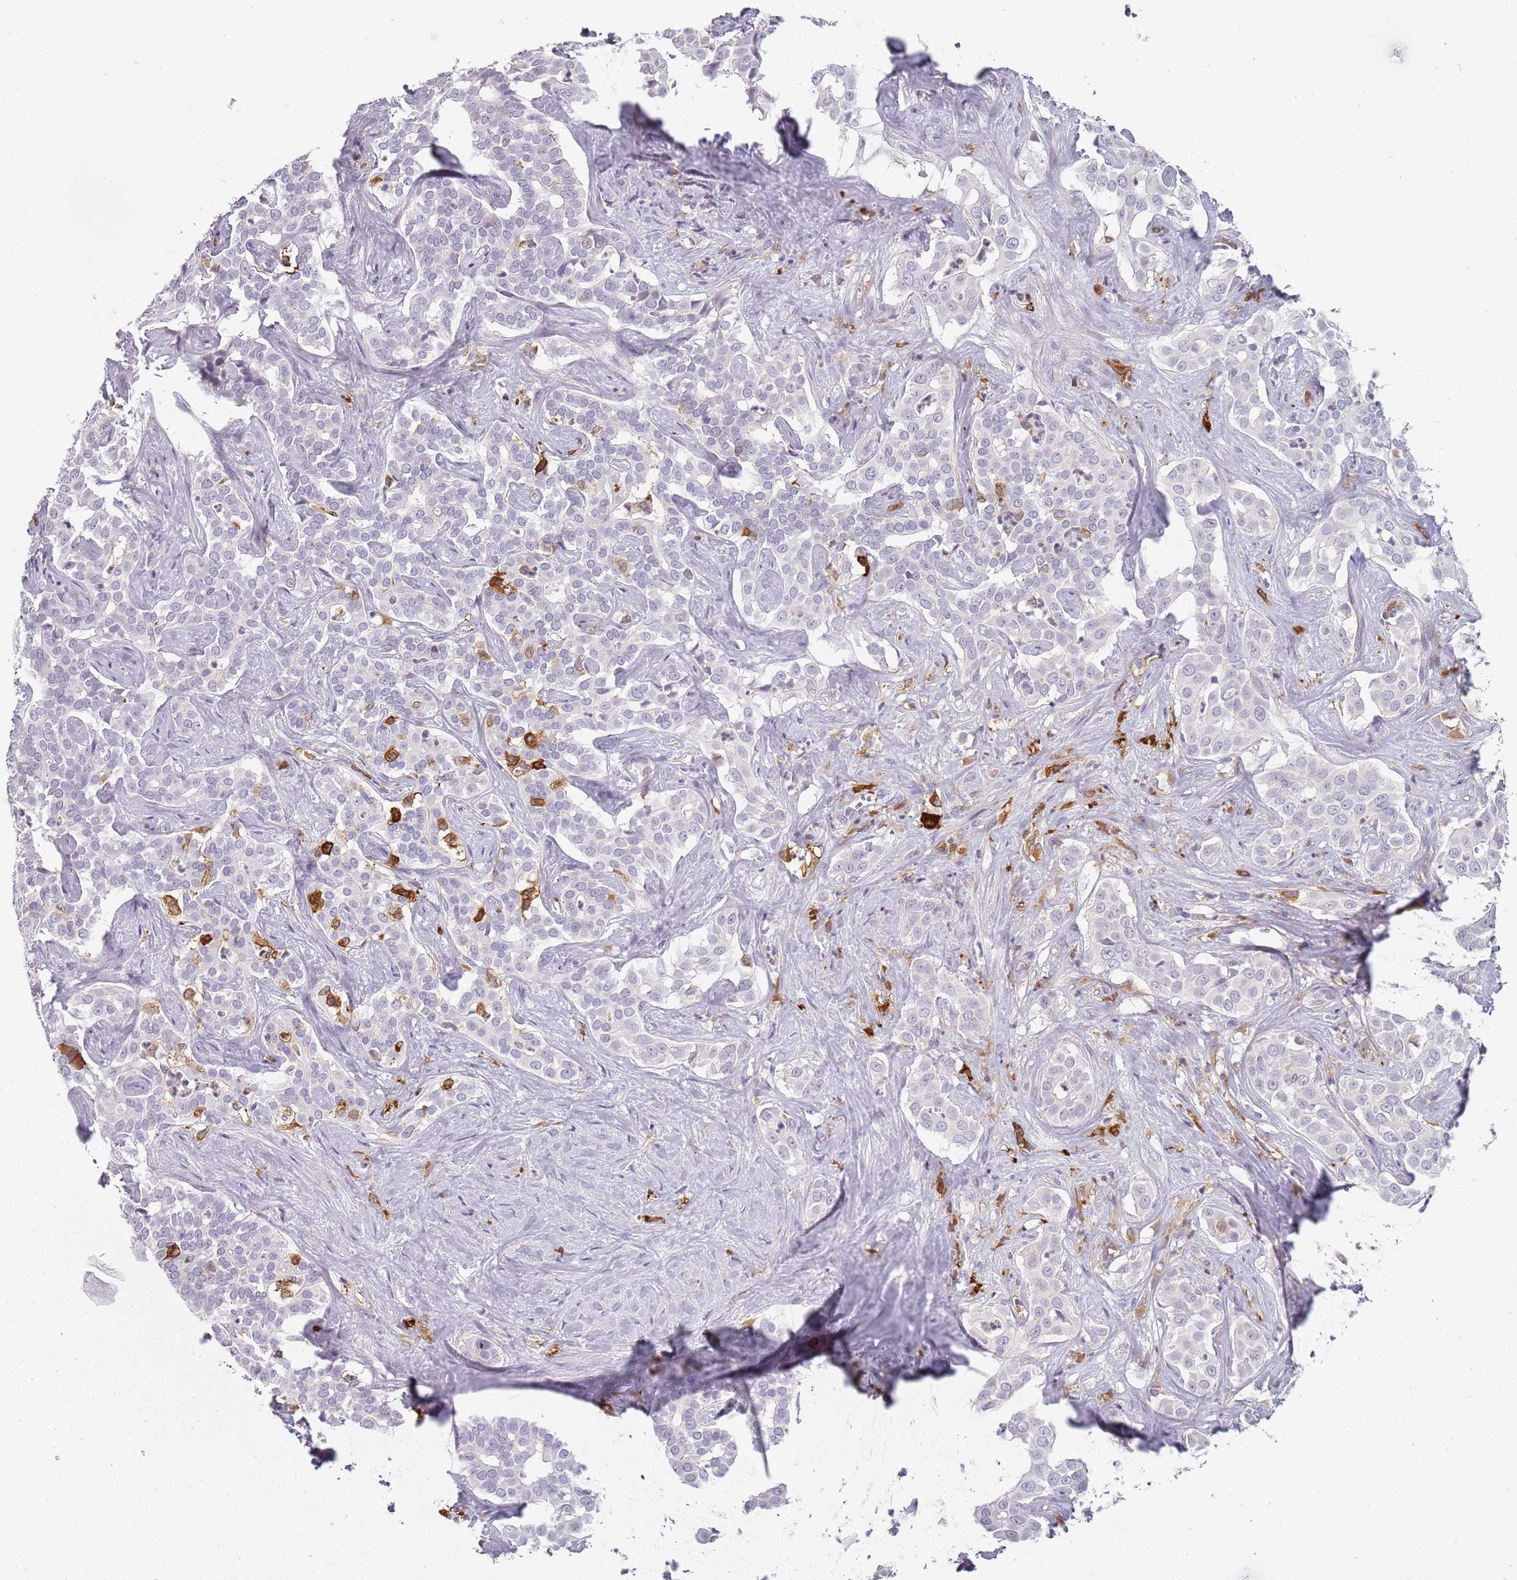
{"staining": {"intensity": "negative", "quantity": "none", "location": "none"}, "tissue": "liver cancer", "cell_type": "Tumor cells", "image_type": "cancer", "snomed": [{"axis": "morphology", "description": "Cholangiocarcinoma"}, {"axis": "topography", "description": "Liver"}], "caption": "DAB (3,3'-diaminobenzidine) immunohistochemical staining of human liver cancer displays no significant expression in tumor cells. (DAB (3,3'-diaminobenzidine) immunohistochemistry visualized using brightfield microscopy, high magnification).", "gene": "CC2D2B", "patient": {"sex": "male", "age": 67}}